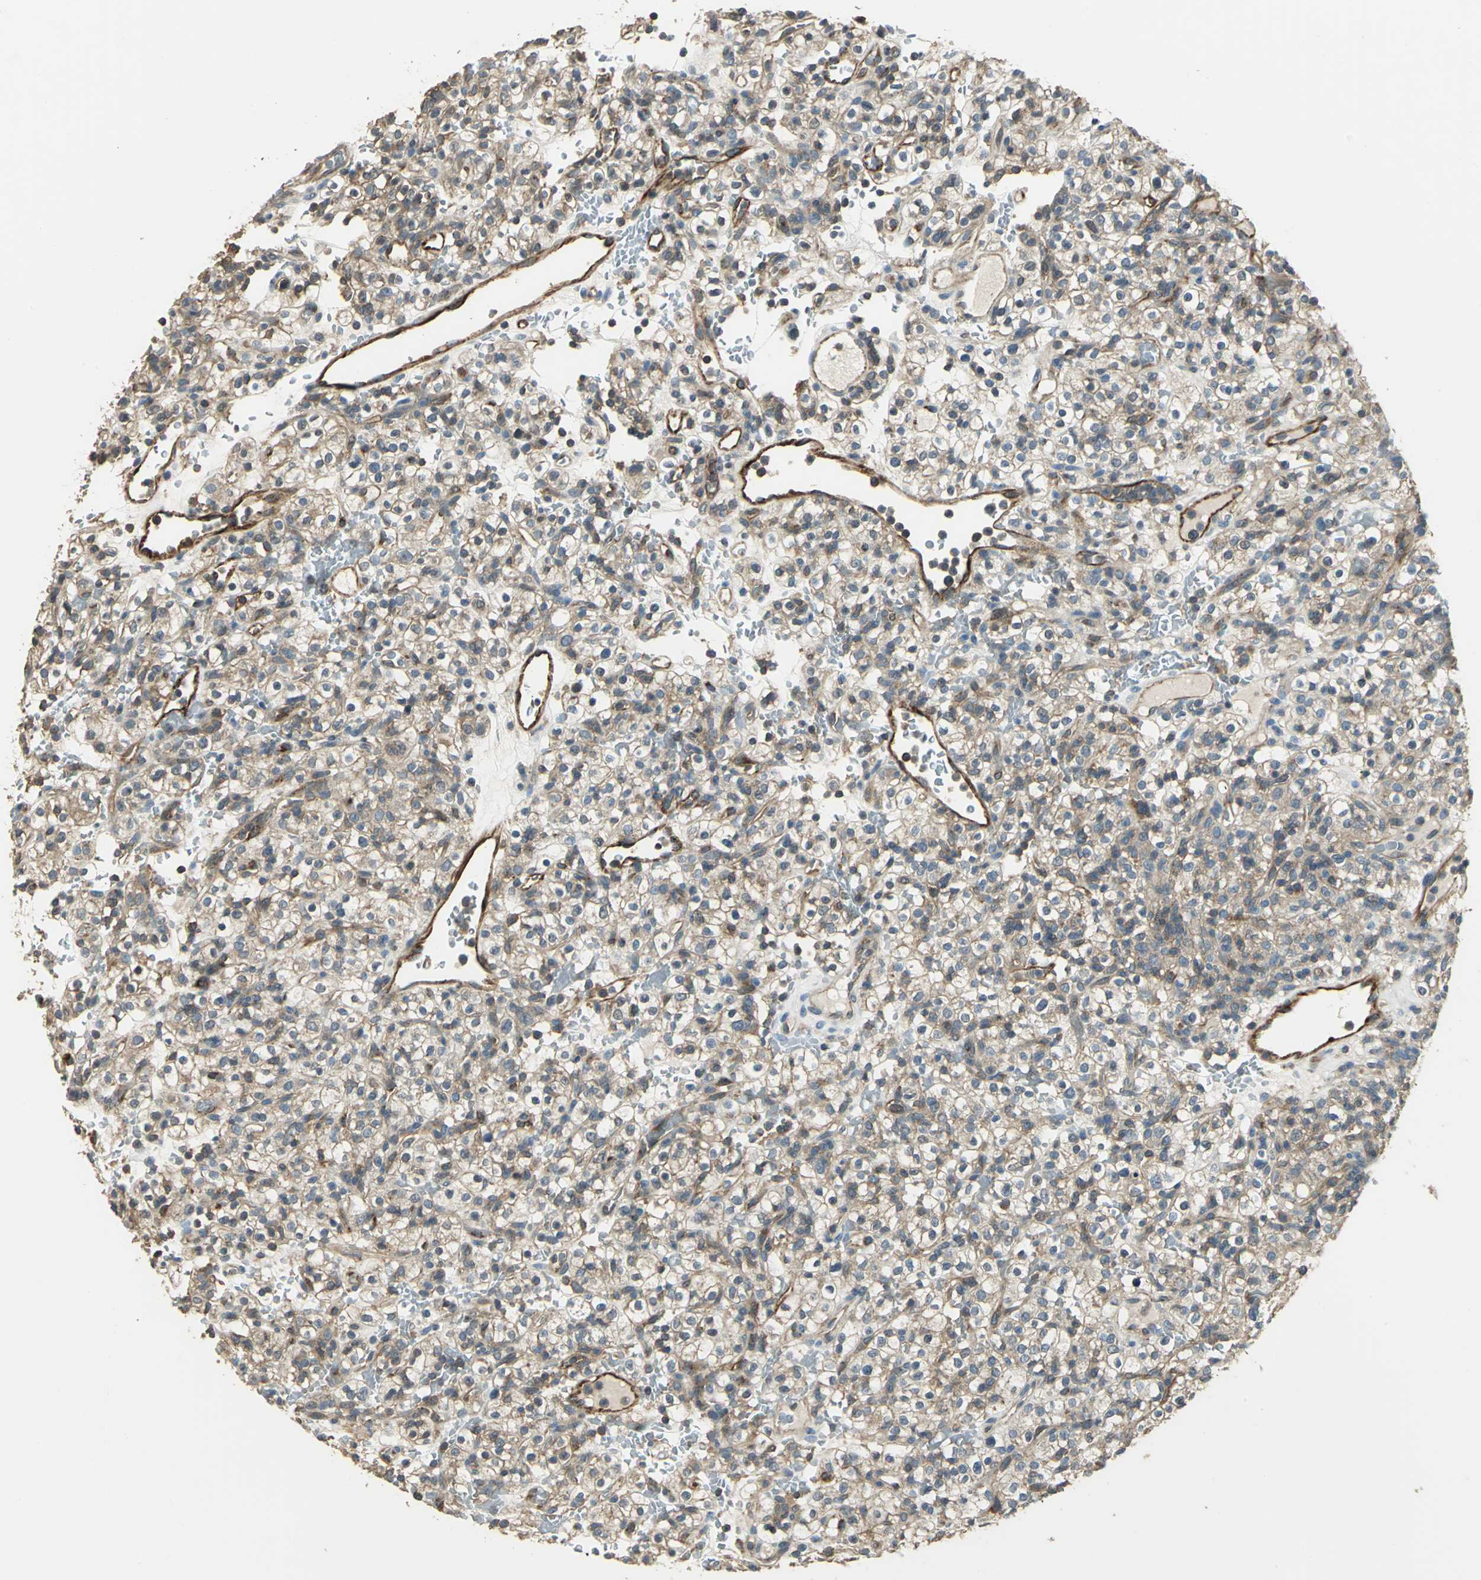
{"staining": {"intensity": "moderate", "quantity": ">75%", "location": "cytoplasmic/membranous"}, "tissue": "renal cancer", "cell_type": "Tumor cells", "image_type": "cancer", "snomed": [{"axis": "morphology", "description": "Normal tissue, NOS"}, {"axis": "morphology", "description": "Adenocarcinoma, NOS"}, {"axis": "topography", "description": "Kidney"}], "caption": "Immunohistochemical staining of adenocarcinoma (renal) exhibits moderate cytoplasmic/membranous protein positivity in about >75% of tumor cells.", "gene": "RAPGEF1", "patient": {"sex": "female", "age": 72}}